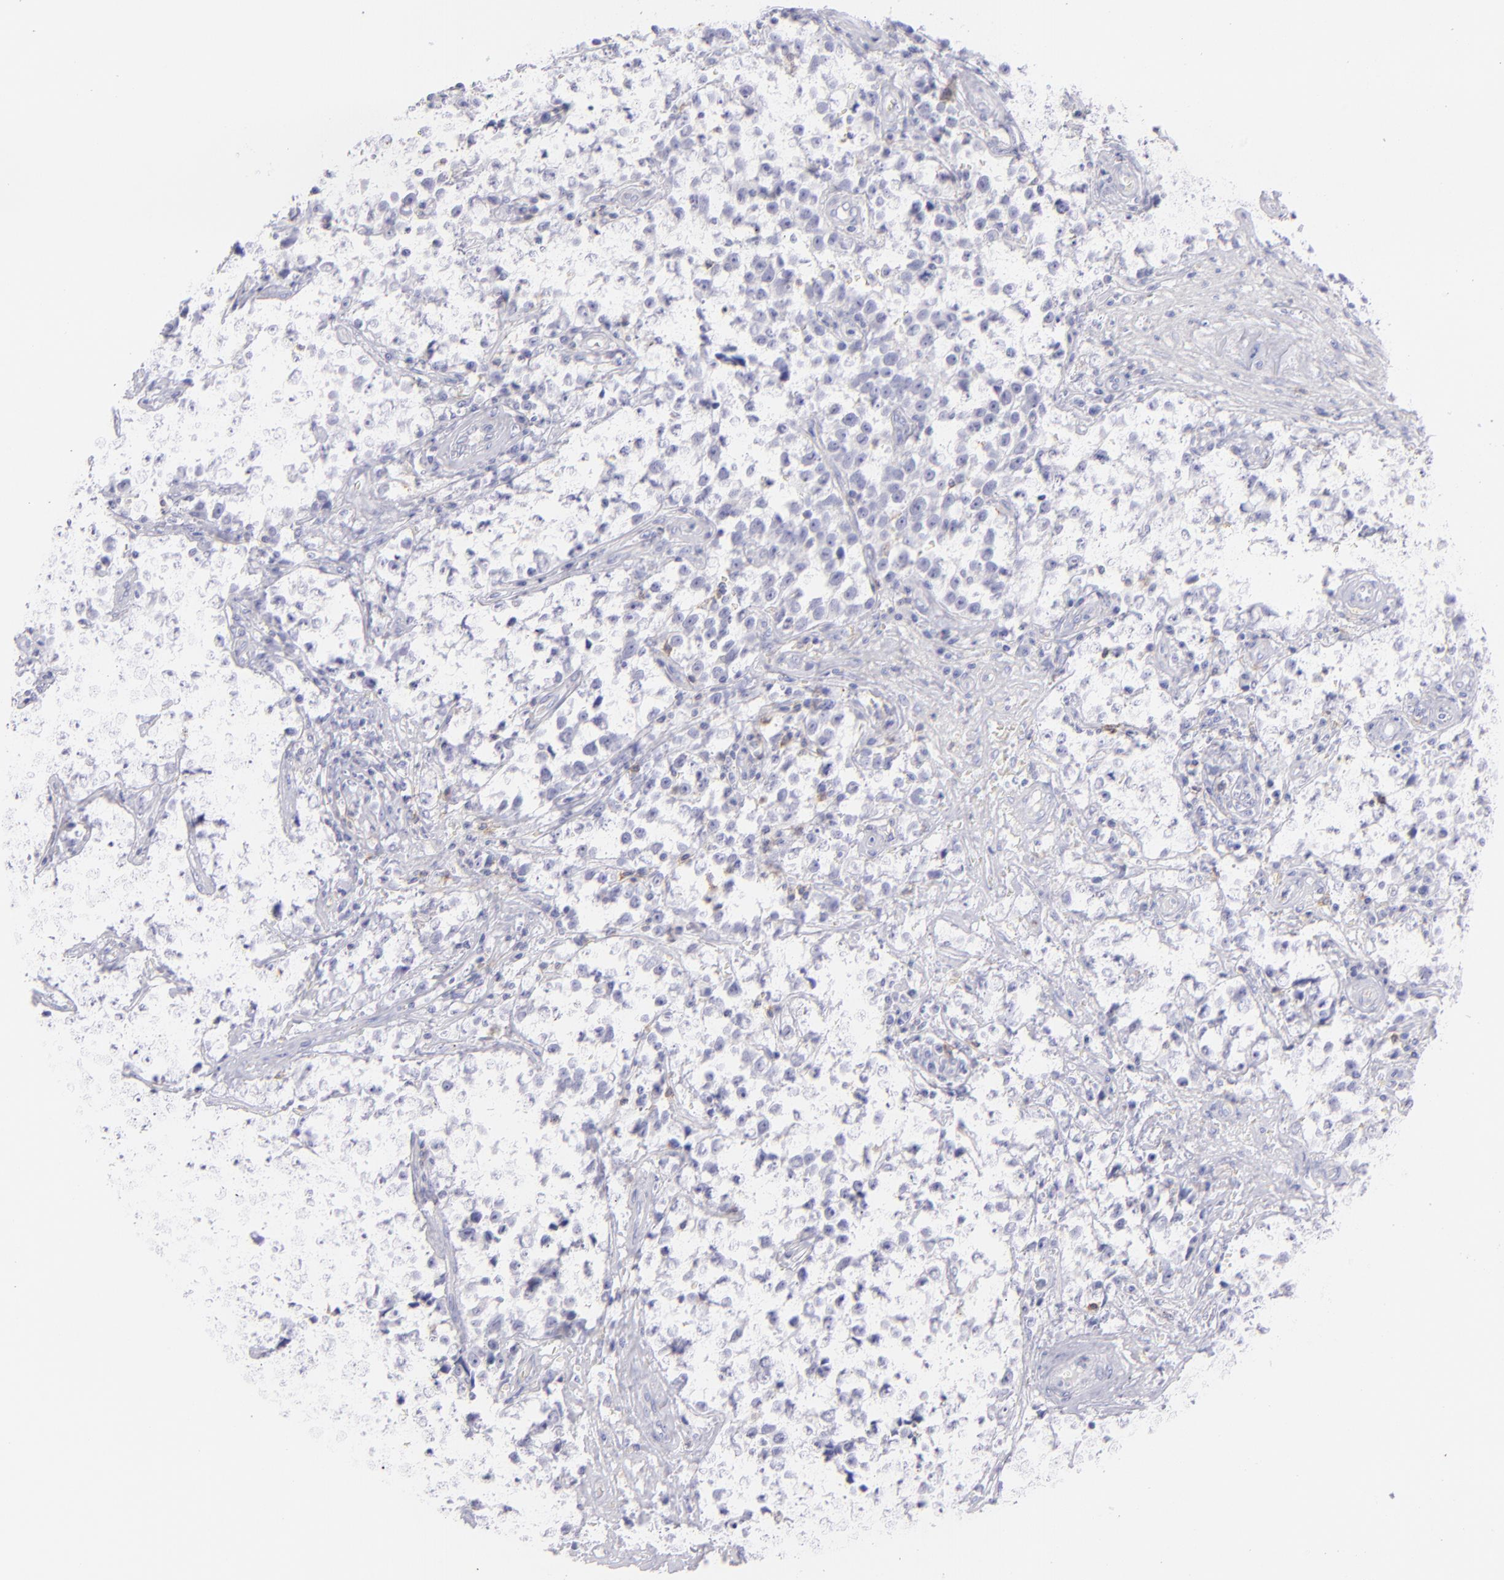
{"staining": {"intensity": "negative", "quantity": "none", "location": "none"}, "tissue": "testis cancer", "cell_type": "Tumor cells", "image_type": "cancer", "snomed": [{"axis": "morphology", "description": "Seminoma, NOS"}, {"axis": "topography", "description": "Testis"}], "caption": "The histopathology image reveals no significant positivity in tumor cells of testis cancer (seminoma).", "gene": "CD69", "patient": {"sex": "male", "age": 38}}